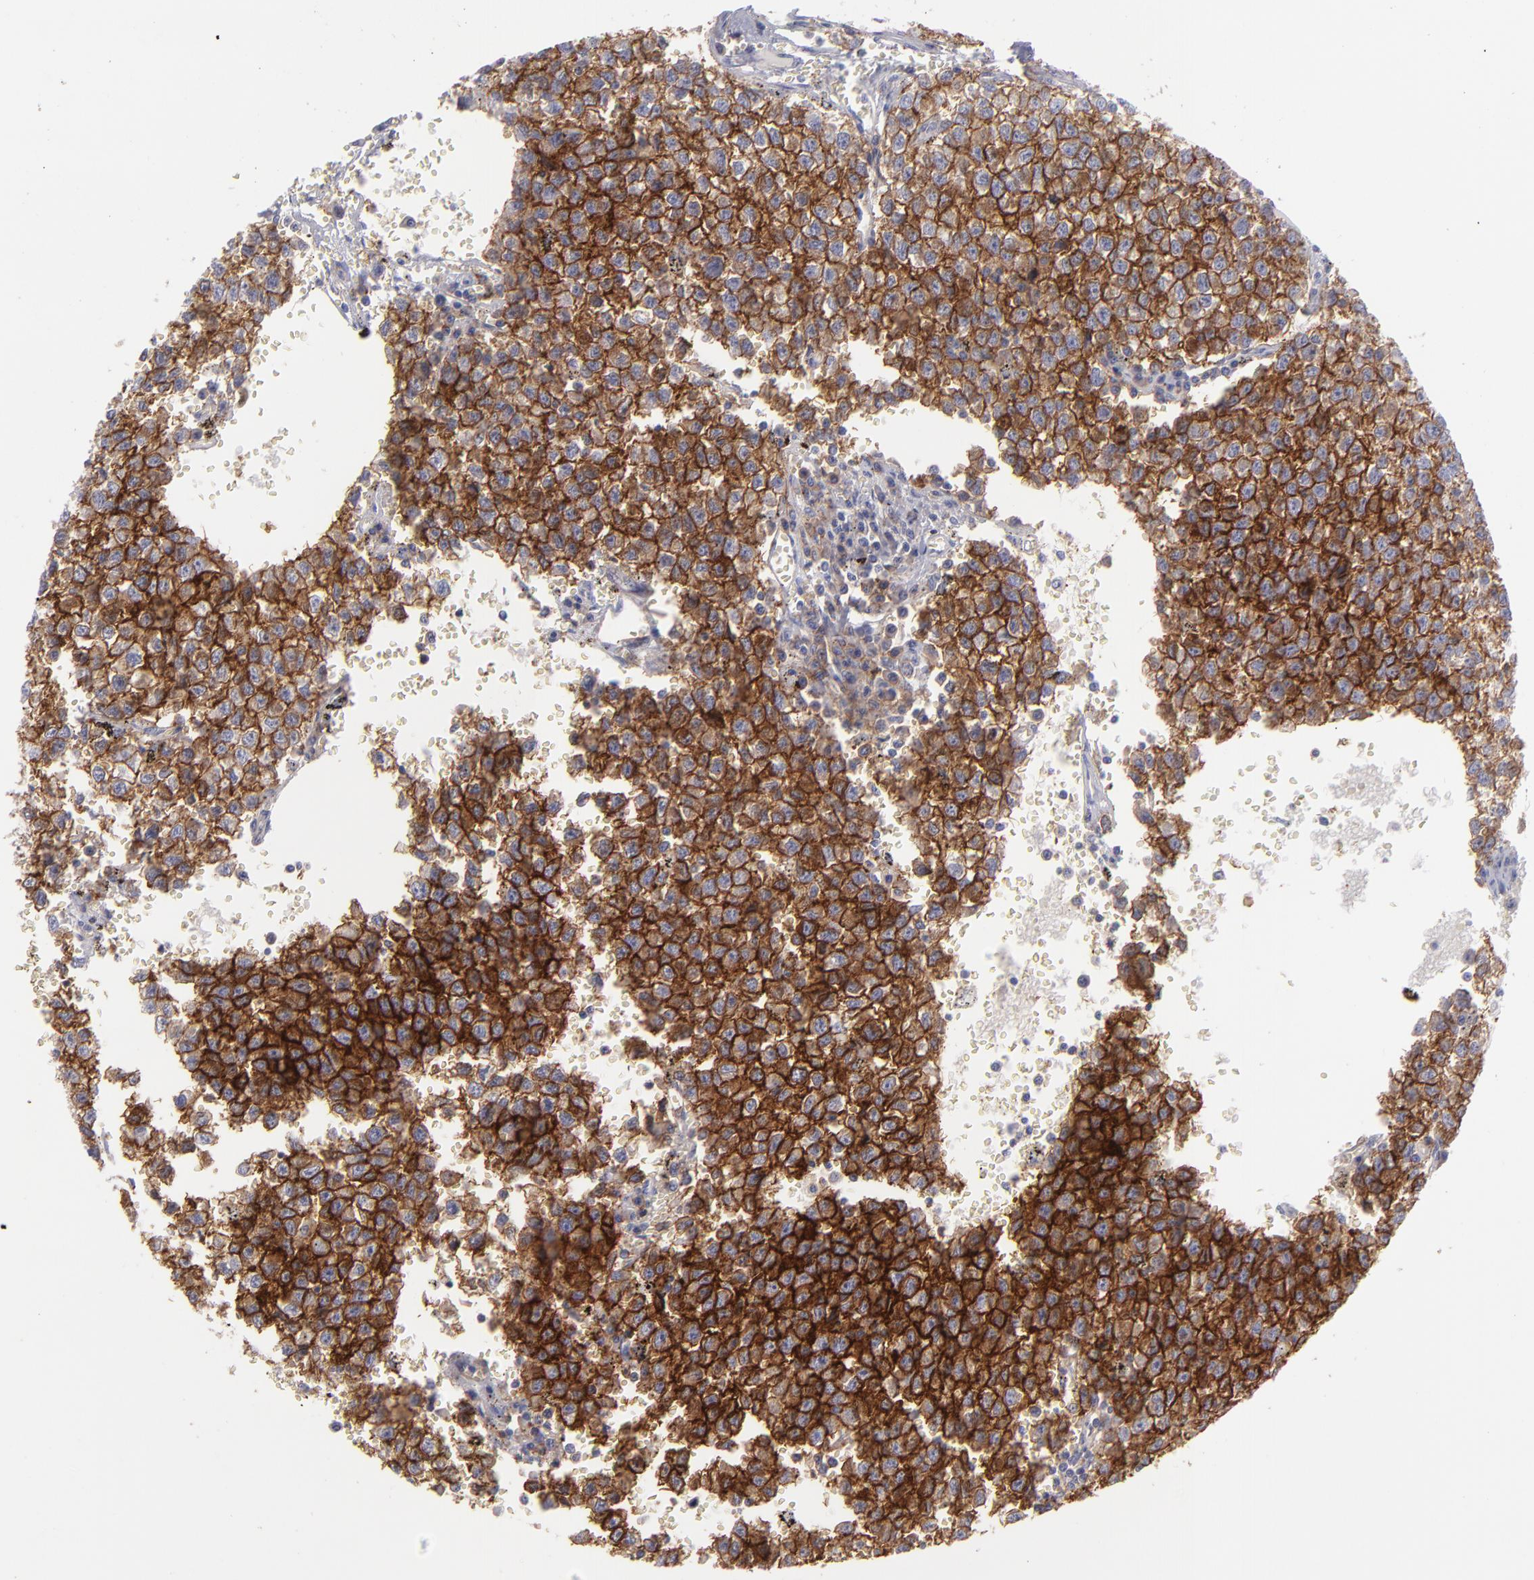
{"staining": {"intensity": "strong", "quantity": ">75%", "location": "cytoplasmic/membranous"}, "tissue": "testis cancer", "cell_type": "Tumor cells", "image_type": "cancer", "snomed": [{"axis": "morphology", "description": "Seminoma, NOS"}, {"axis": "topography", "description": "Testis"}], "caption": "Testis seminoma stained with immunohistochemistry reveals strong cytoplasmic/membranous positivity in approximately >75% of tumor cells.", "gene": "BSG", "patient": {"sex": "male", "age": 35}}